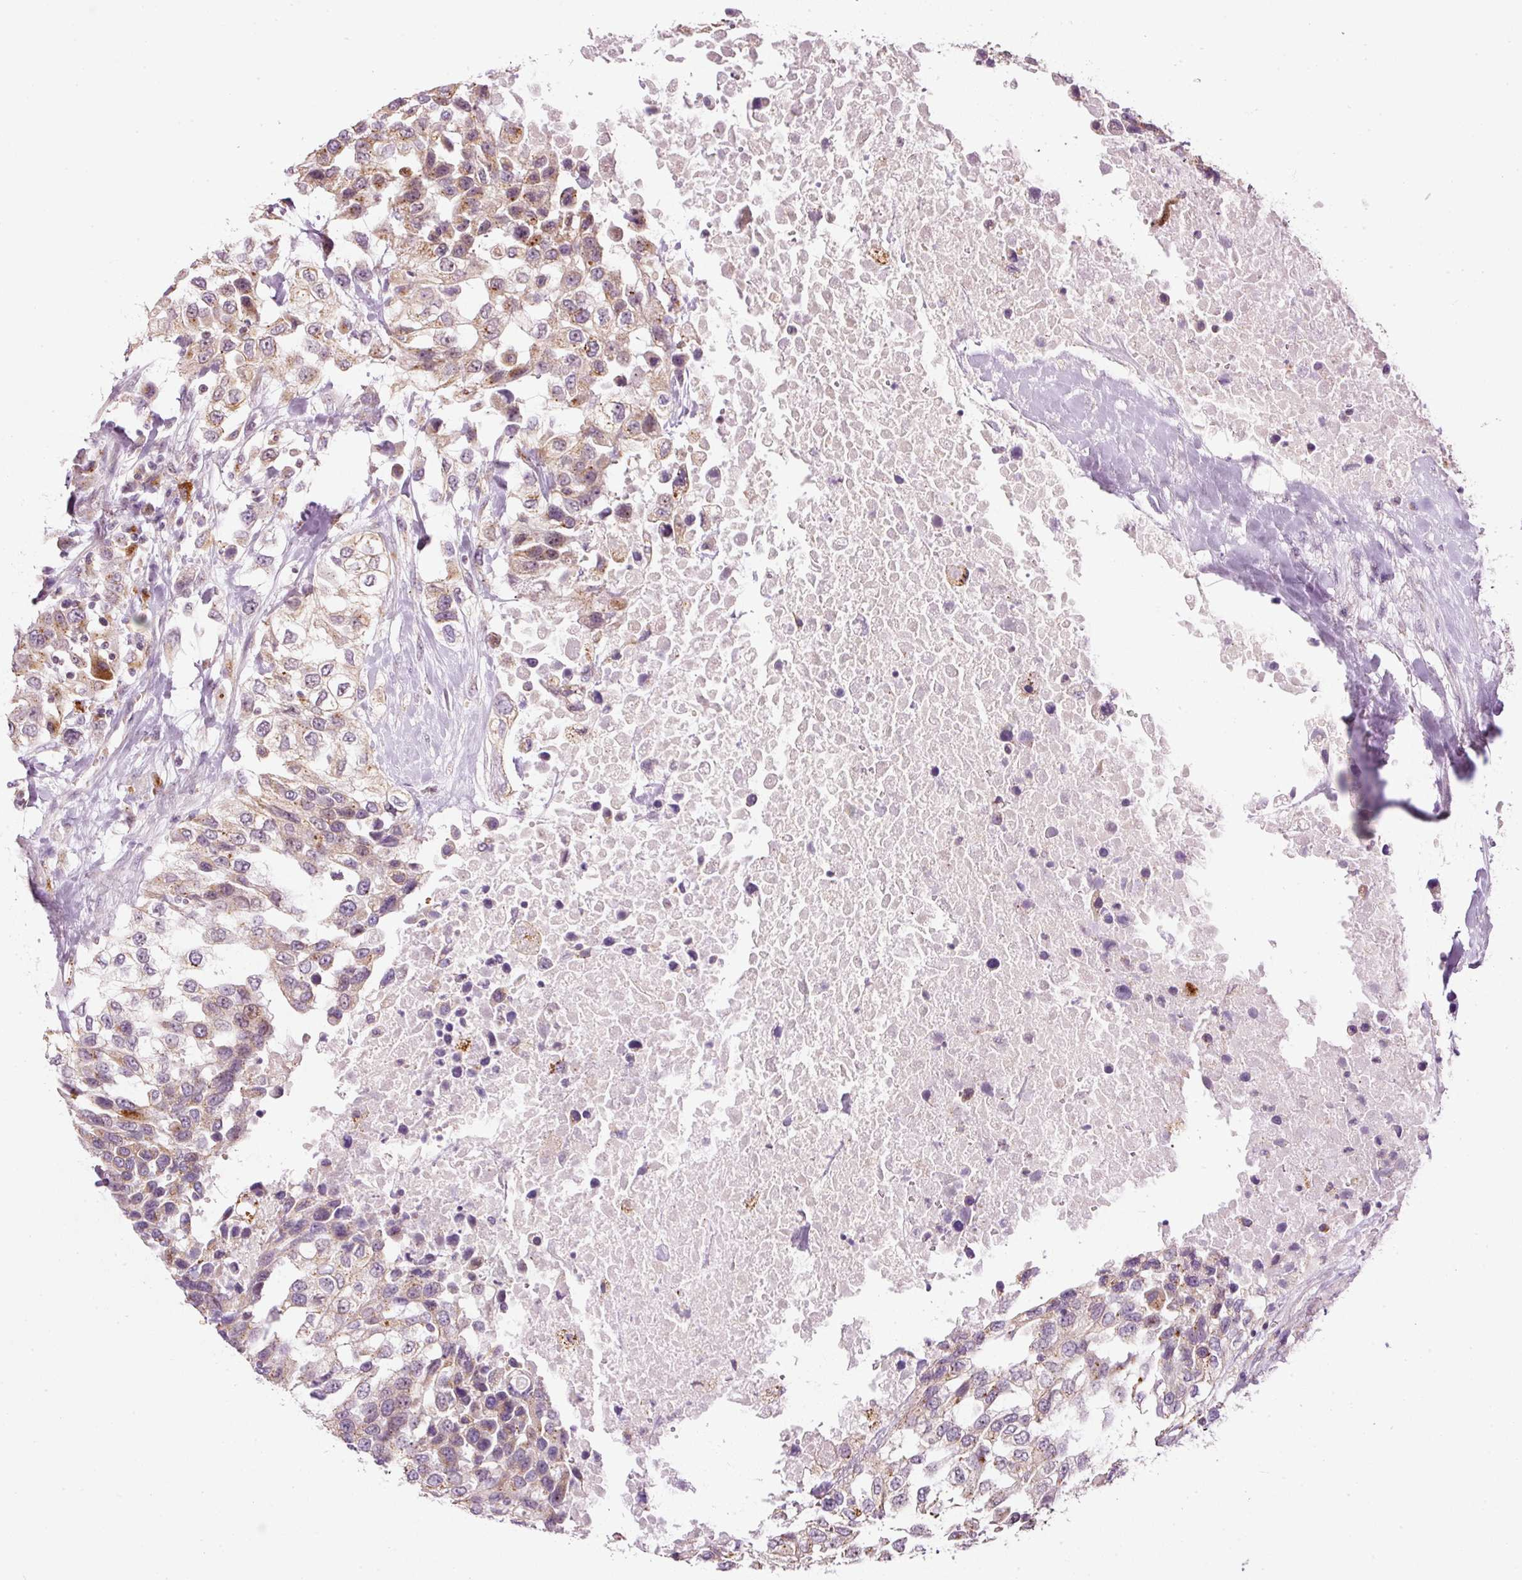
{"staining": {"intensity": "weak", "quantity": "25%-75%", "location": "cytoplasmic/membranous"}, "tissue": "urothelial cancer", "cell_type": "Tumor cells", "image_type": "cancer", "snomed": [{"axis": "morphology", "description": "Urothelial carcinoma, High grade"}, {"axis": "topography", "description": "Urinary bladder"}], "caption": "This histopathology image exhibits high-grade urothelial carcinoma stained with immunohistochemistry to label a protein in brown. The cytoplasmic/membranous of tumor cells show weak positivity for the protein. Nuclei are counter-stained blue.", "gene": "ZNF639", "patient": {"sex": "female", "age": 80}}